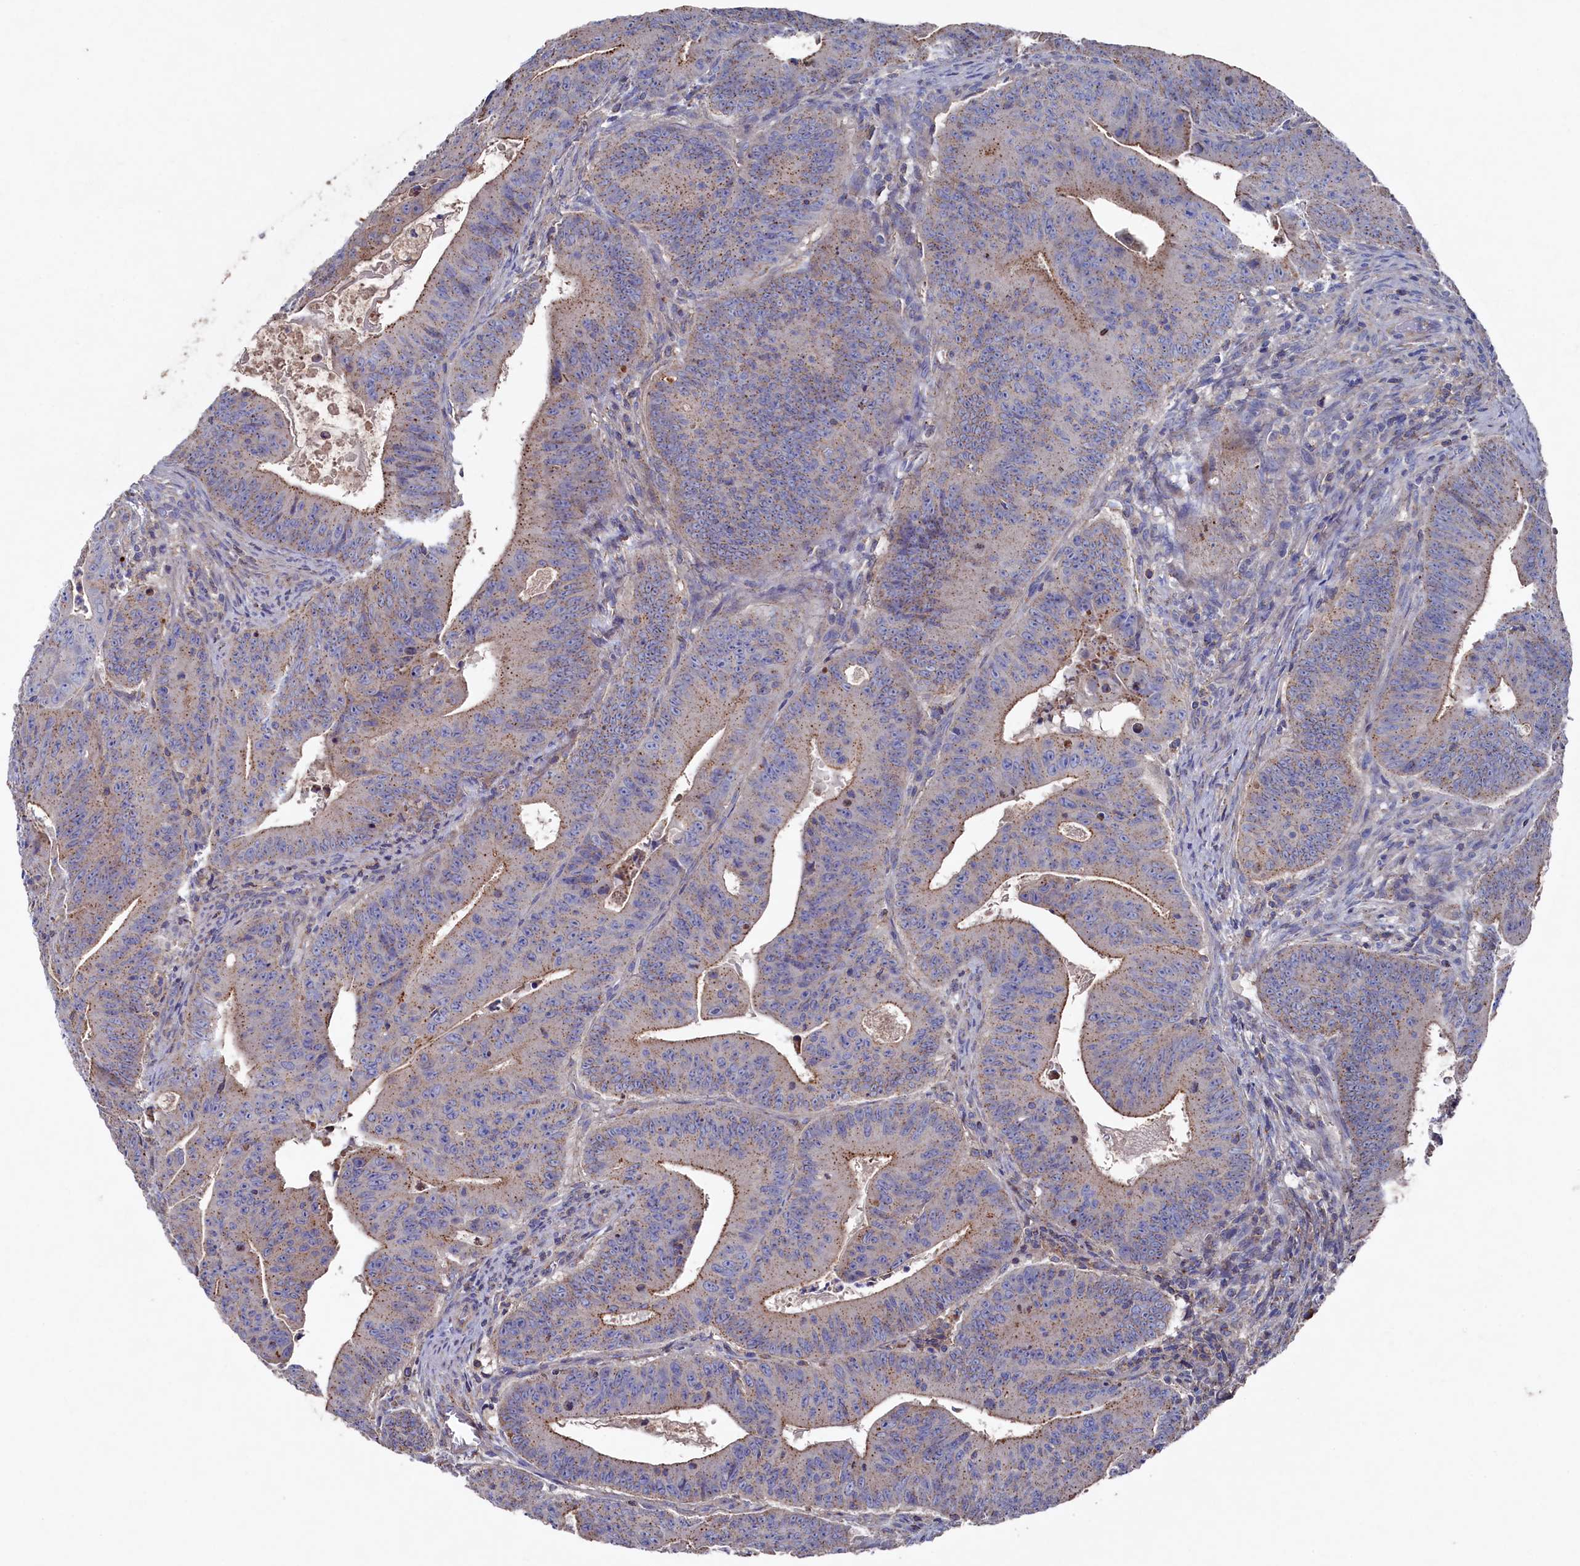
{"staining": {"intensity": "weak", "quantity": "25%-75%", "location": "cytoplasmic/membranous"}, "tissue": "colorectal cancer", "cell_type": "Tumor cells", "image_type": "cancer", "snomed": [{"axis": "morphology", "description": "Adenocarcinoma, NOS"}, {"axis": "topography", "description": "Rectum"}], "caption": "Protein analysis of colorectal adenocarcinoma tissue exhibits weak cytoplasmic/membranous positivity in approximately 25%-75% of tumor cells.", "gene": "TK2", "patient": {"sex": "female", "age": 75}}